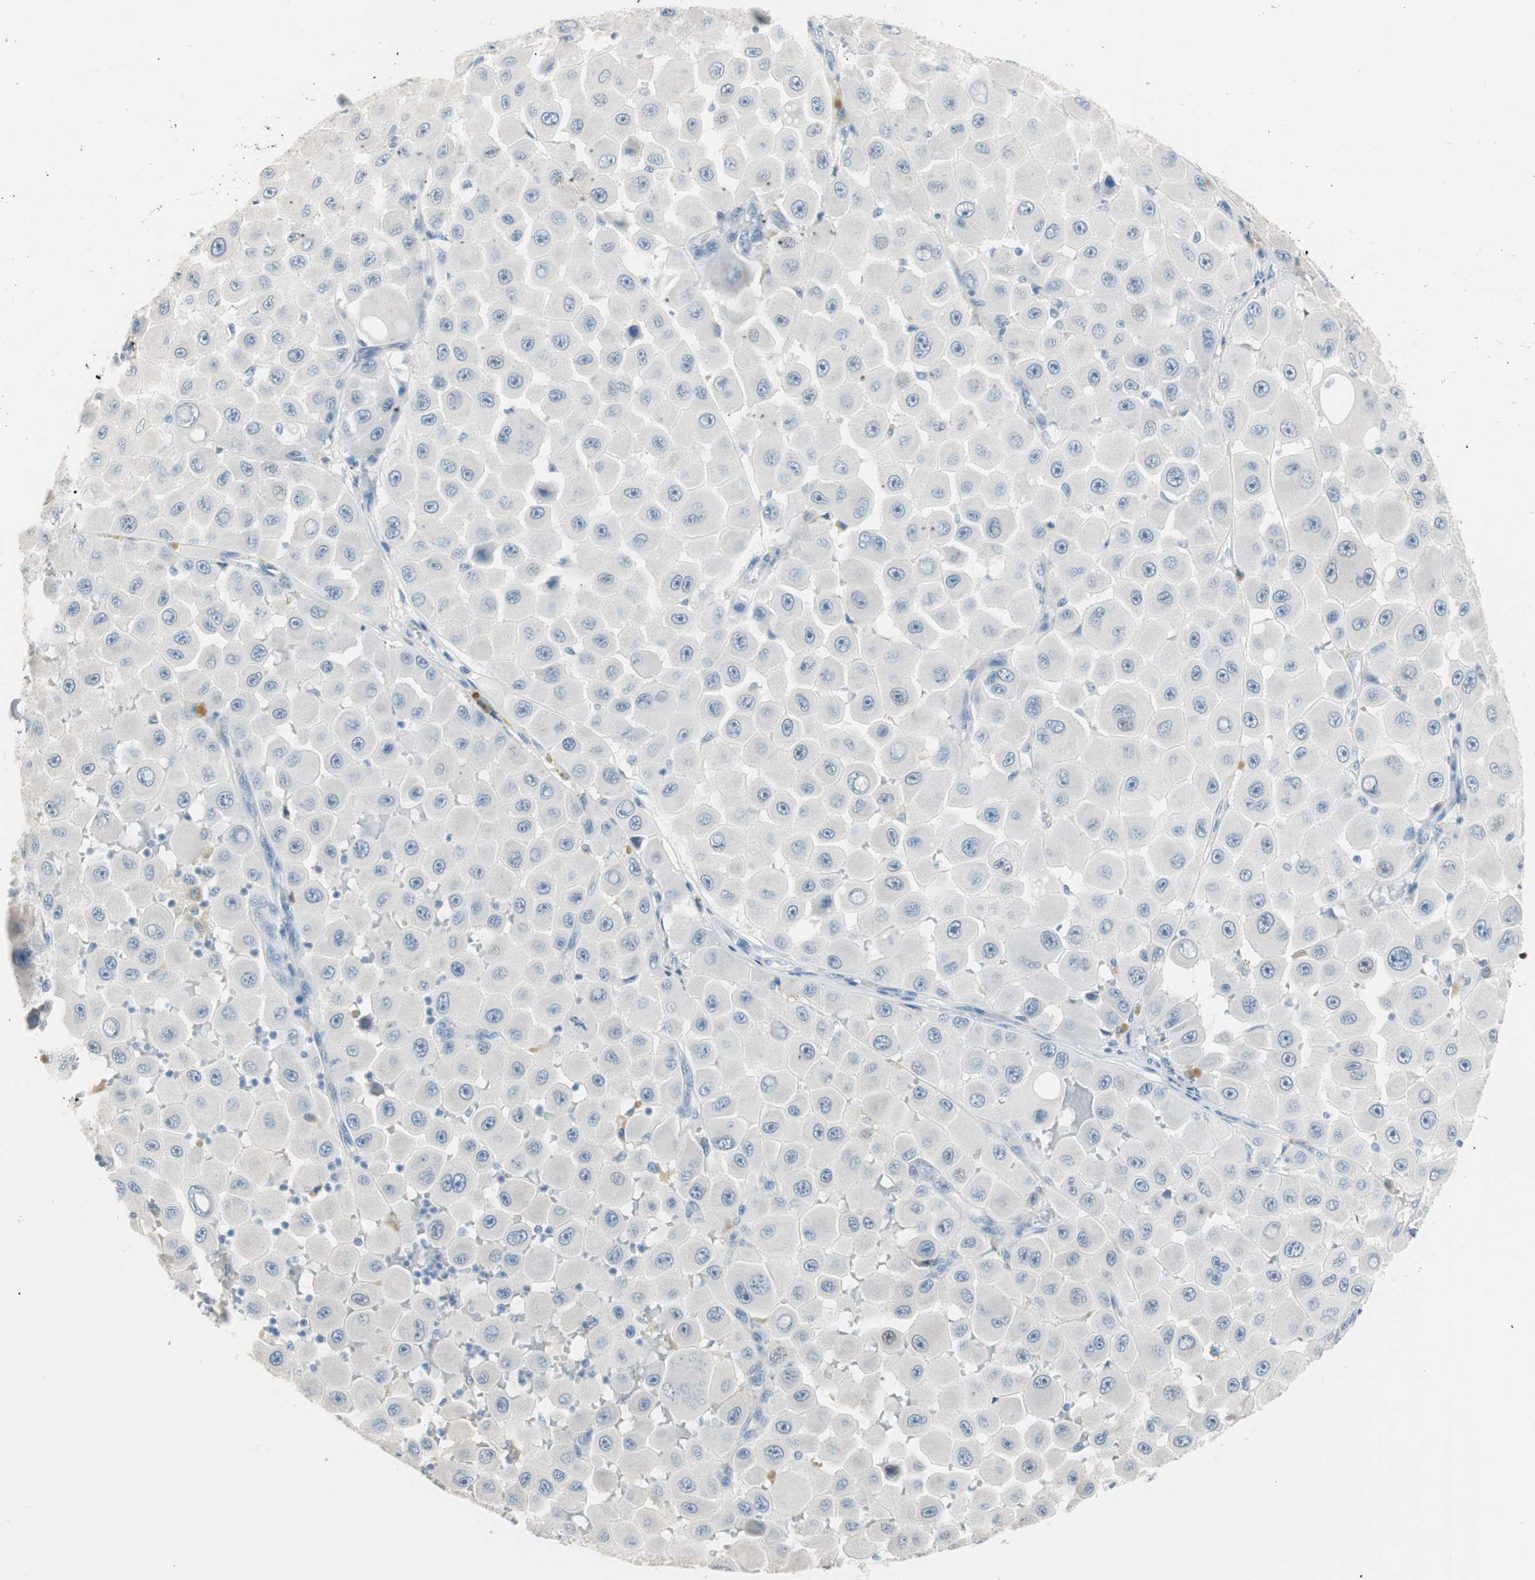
{"staining": {"intensity": "negative", "quantity": "none", "location": "none"}, "tissue": "melanoma", "cell_type": "Tumor cells", "image_type": "cancer", "snomed": [{"axis": "morphology", "description": "Malignant melanoma, NOS"}, {"axis": "topography", "description": "Skin"}], "caption": "The immunohistochemistry photomicrograph has no significant staining in tumor cells of melanoma tissue. (Stains: DAB immunohistochemistry with hematoxylin counter stain, Microscopy: brightfield microscopy at high magnification).", "gene": "VIL1", "patient": {"sex": "female", "age": 81}}